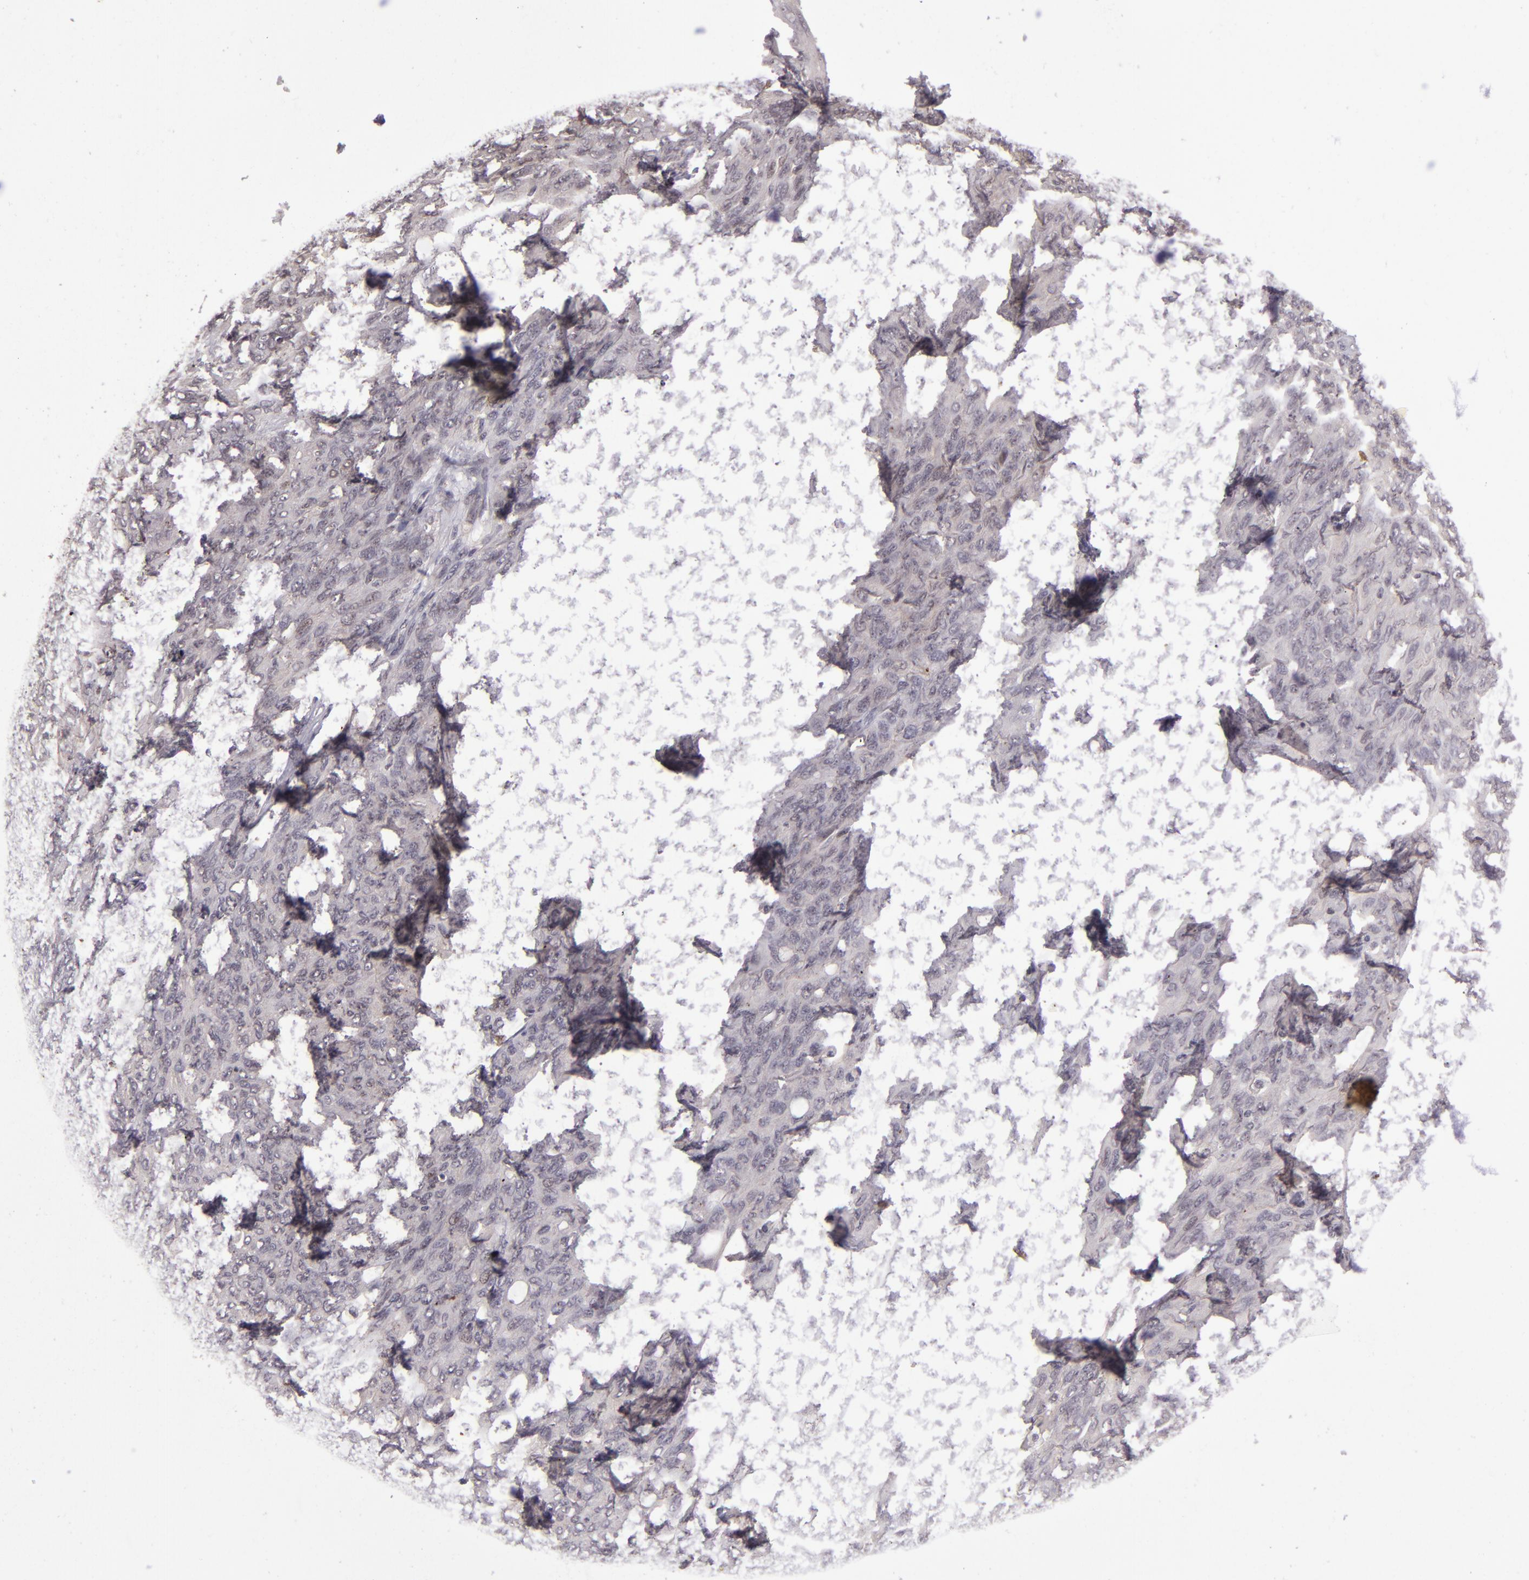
{"staining": {"intensity": "moderate", "quantity": "<25%", "location": "nuclear"}, "tissue": "ovarian cancer", "cell_type": "Tumor cells", "image_type": "cancer", "snomed": [{"axis": "morphology", "description": "Carcinoma, endometroid"}, {"axis": "topography", "description": "Ovary"}], "caption": "This image reveals immunohistochemistry staining of ovarian cancer, with low moderate nuclear positivity in about <25% of tumor cells.", "gene": "PCNX4", "patient": {"sex": "female", "age": 60}}